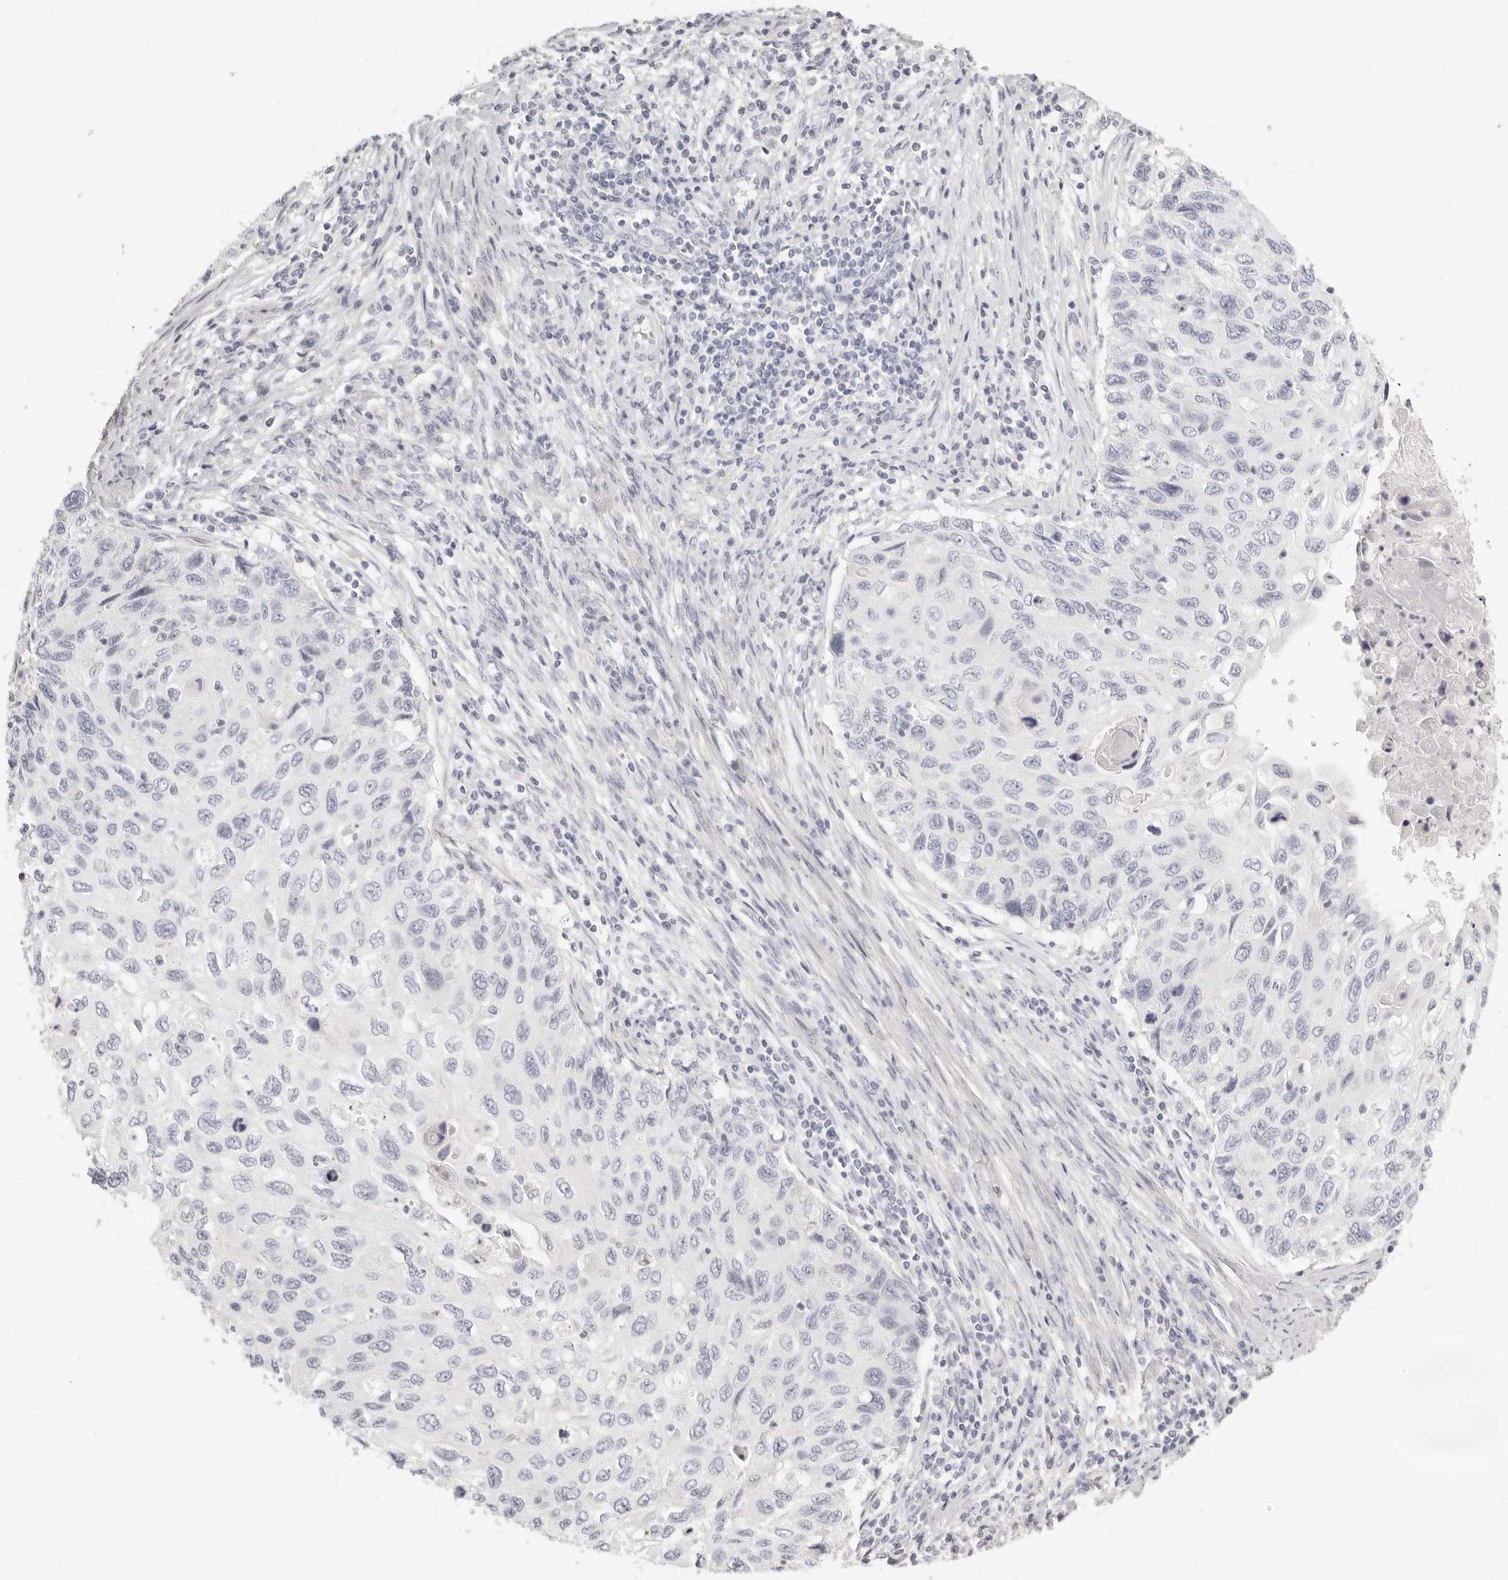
{"staining": {"intensity": "negative", "quantity": "none", "location": "none"}, "tissue": "cervical cancer", "cell_type": "Tumor cells", "image_type": "cancer", "snomed": [{"axis": "morphology", "description": "Squamous cell carcinoma, NOS"}, {"axis": "topography", "description": "Cervix"}], "caption": "Immunohistochemistry (IHC) image of squamous cell carcinoma (cervical) stained for a protein (brown), which displays no staining in tumor cells.", "gene": "FABP1", "patient": {"sex": "female", "age": 70}}